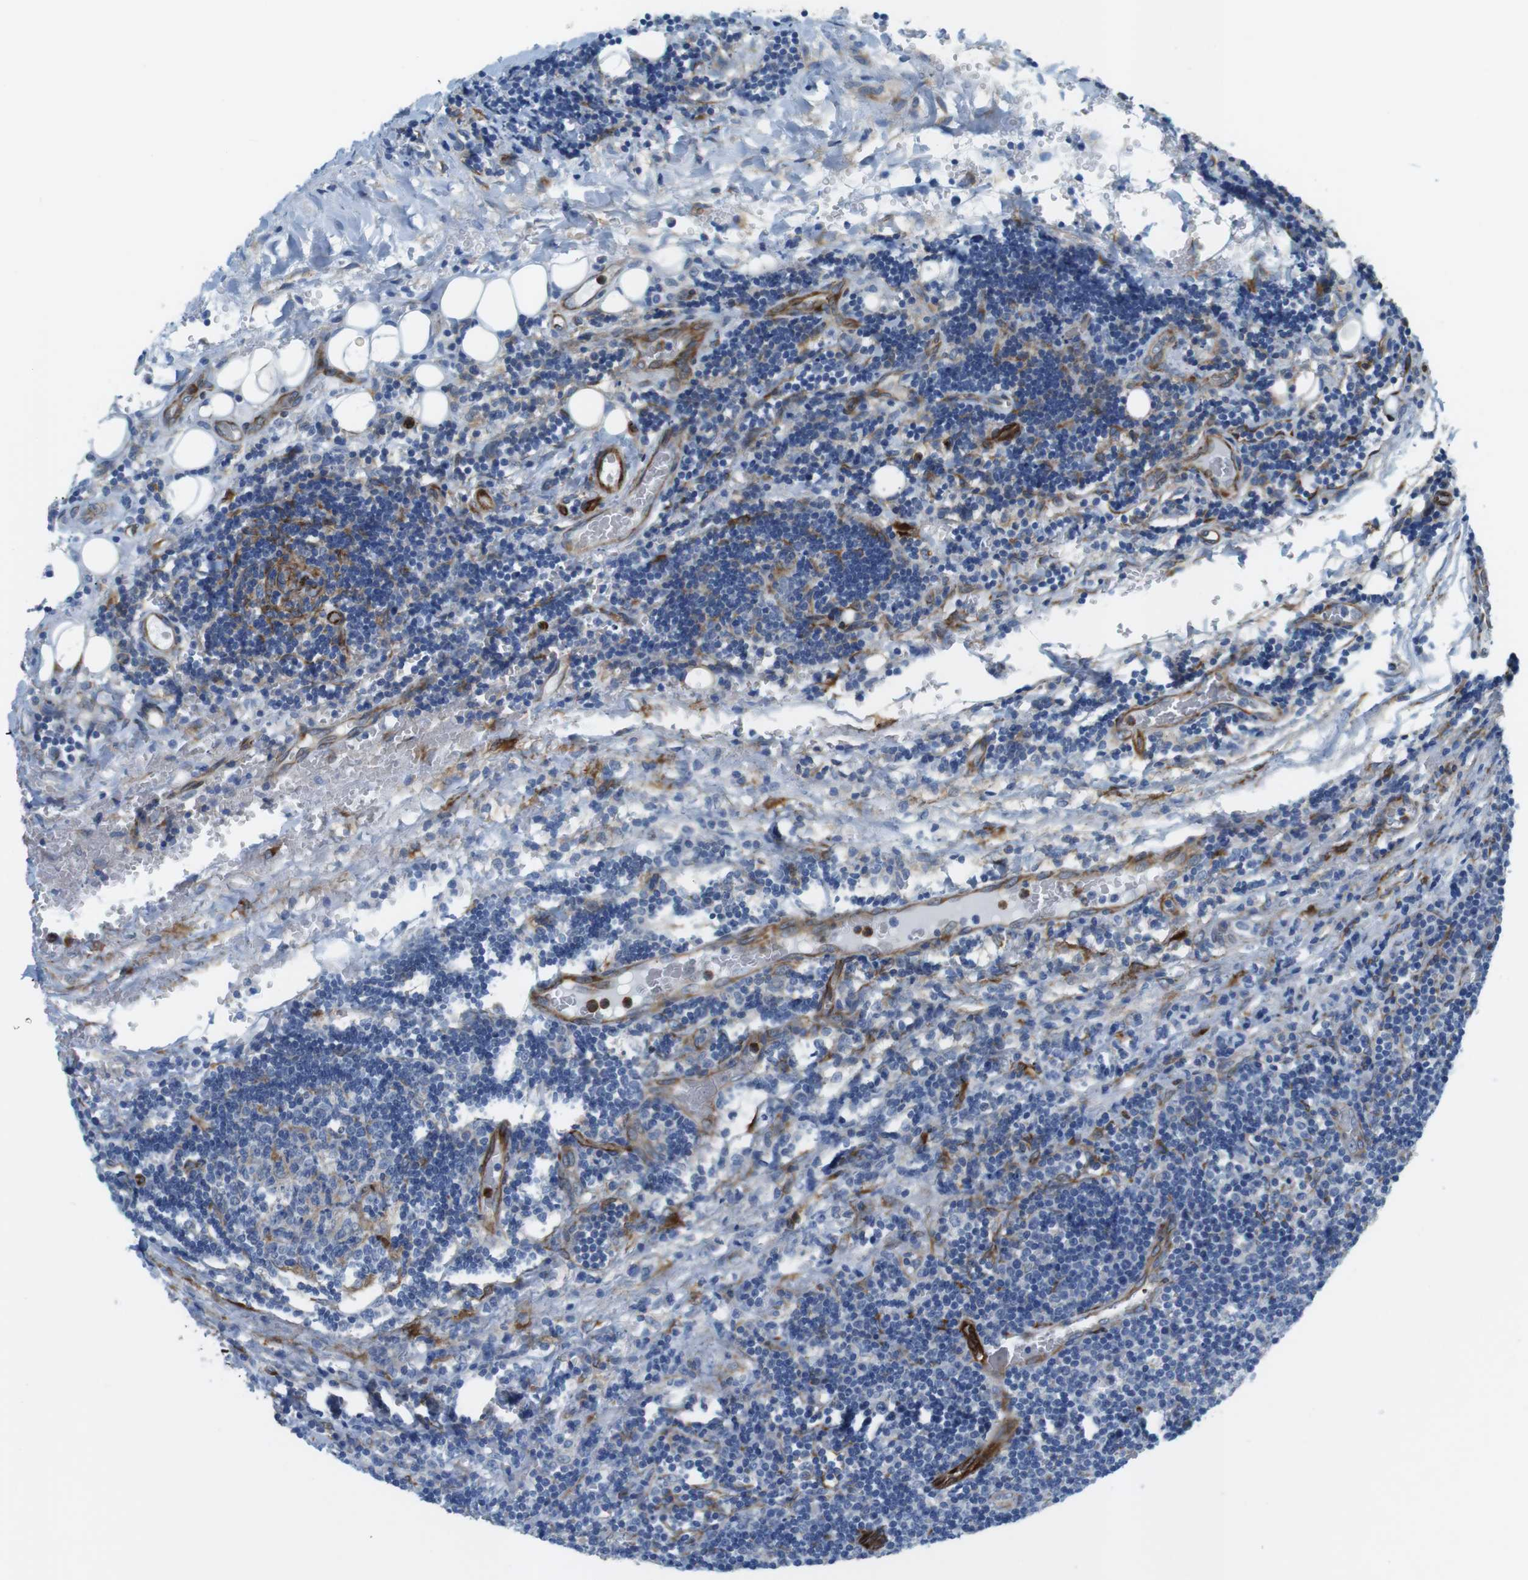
{"staining": {"intensity": "moderate", "quantity": "<25%", "location": "cytoplasmic/membranous"}, "tissue": "lymph node", "cell_type": "Germinal center cells", "image_type": "normal", "snomed": [{"axis": "morphology", "description": "Normal tissue, NOS"}, {"axis": "topography", "description": "Lymph node"}, {"axis": "topography", "description": "Salivary gland"}], "caption": "Protein analysis of benign lymph node reveals moderate cytoplasmic/membranous staining in about <25% of germinal center cells. (Brightfield microscopy of DAB IHC at high magnification).", "gene": "EMP2", "patient": {"sex": "male", "age": 8}}